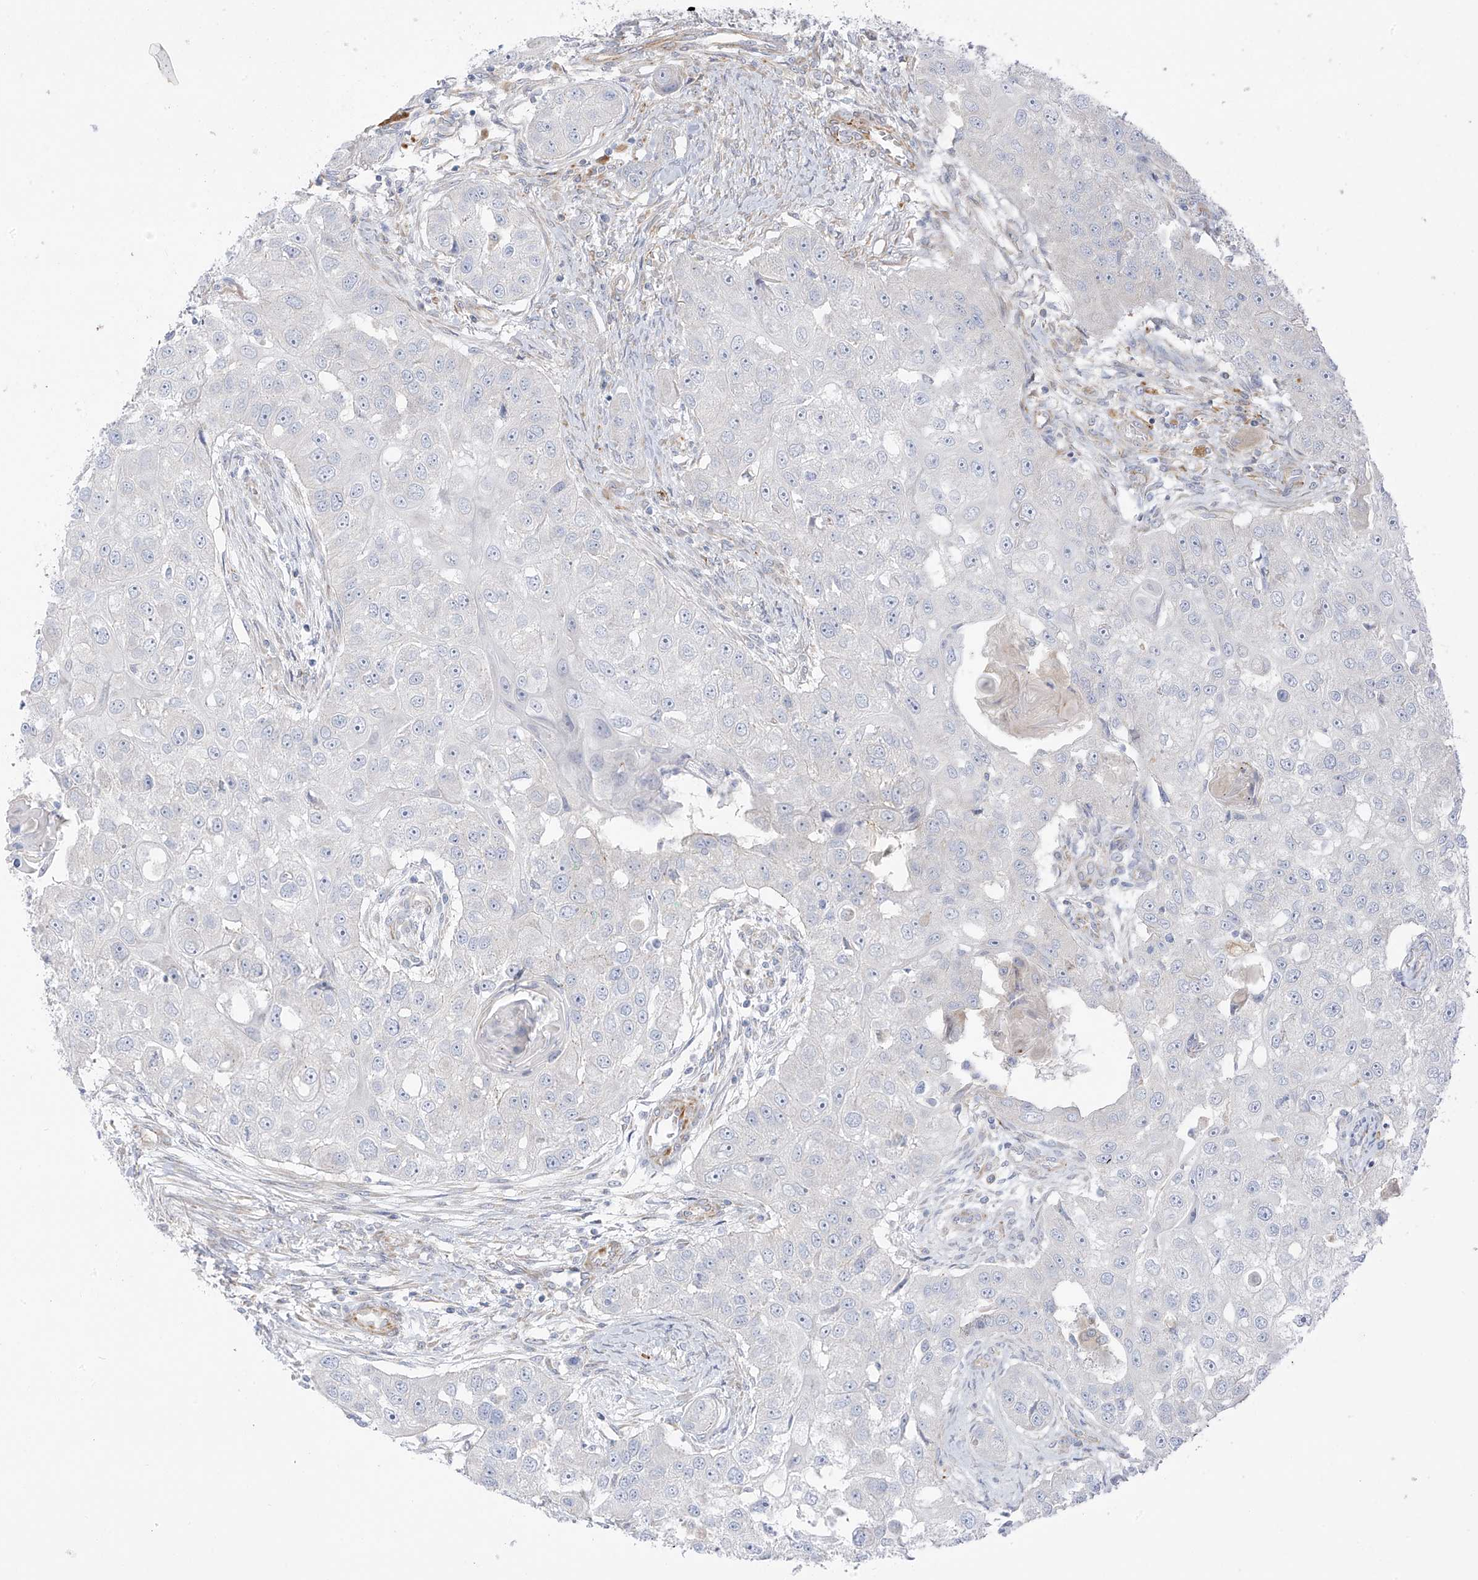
{"staining": {"intensity": "negative", "quantity": "none", "location": "none"}, "tissue": "head and neck cancer", "cell_type": "Tumor cells", "image_type": "cancer", "snomed": [{"axis": "morphology", "description": "Normal tissue, NOS"}, {"axis": "morphology", "description": "Squamous cell carcinoma, NOS"}, {"axis": "topography", "description": "Skeletal muscle"}, {"axis": "topography", "description": "Head-Neck"}], "caption": "A high-resolution micrograph shows immunohistochemistry (IHC) staining of head and neck cancer (squamous cell carcinoma), which displays no significant positivity in tumor cells. The staining was performed using DAB (3,3'-diaminobenzidine) to visualize the protein expression in brown, while the nuclei were stained in blue with hematoxylin (Magnification: 20x).", "gene": "TAL2", "patient": {"sex": "male", "age": 51}}